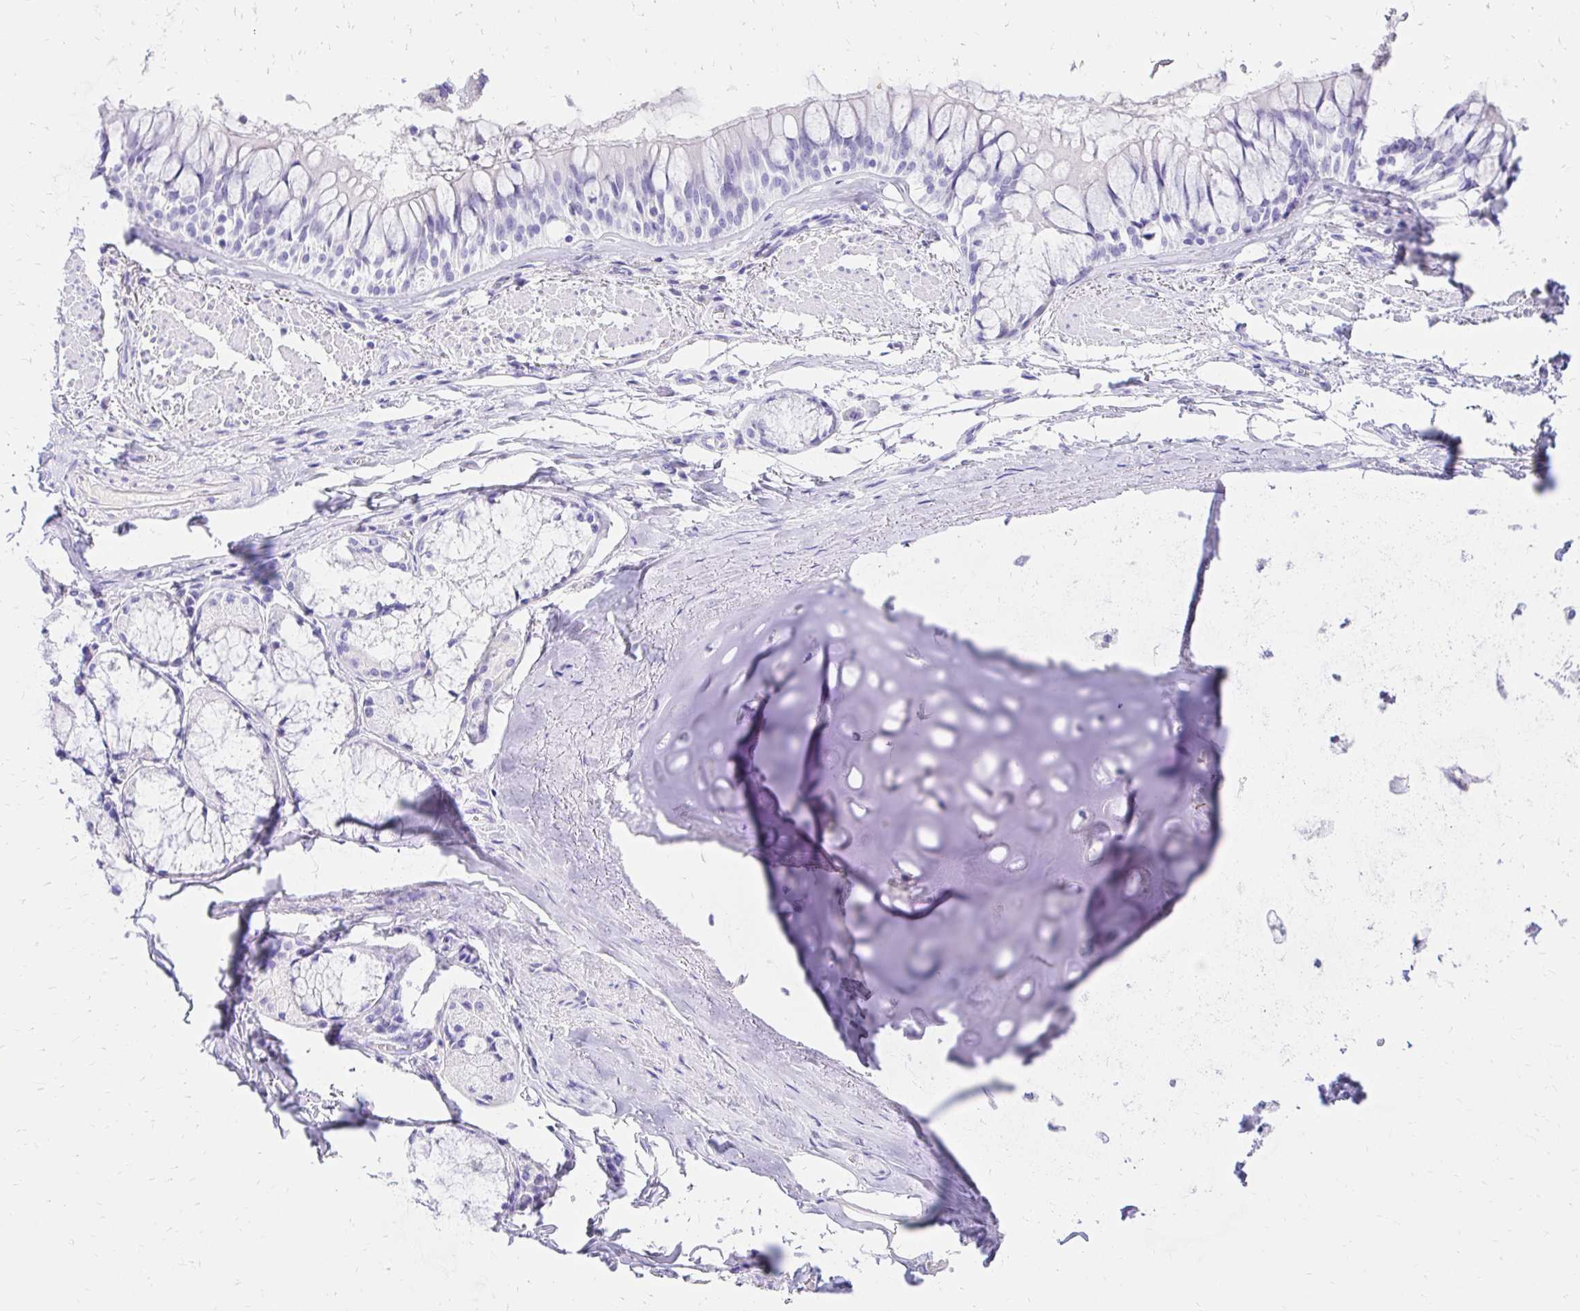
{"staining": {"intensity": "negative", "quantity": "none", "location": "none"}, "tissue": "adipose tissue", "cell_type": "Adipocytes", "image_type": "normal", "snomed": [{"axis": "morphology", "description": "Normal tissue, NOS"}, {"axis": "topography", "description": "Cartilage tissue"}, {"axis": "topography", "description": "Bronchus"}], "caption": "Human adipose tissue stained for a protein using immunohistochemistry (IHC) exhibits no expression in adipocytes.", "gene": "S100G", "patient": {"sex": "male", "age": 64}}